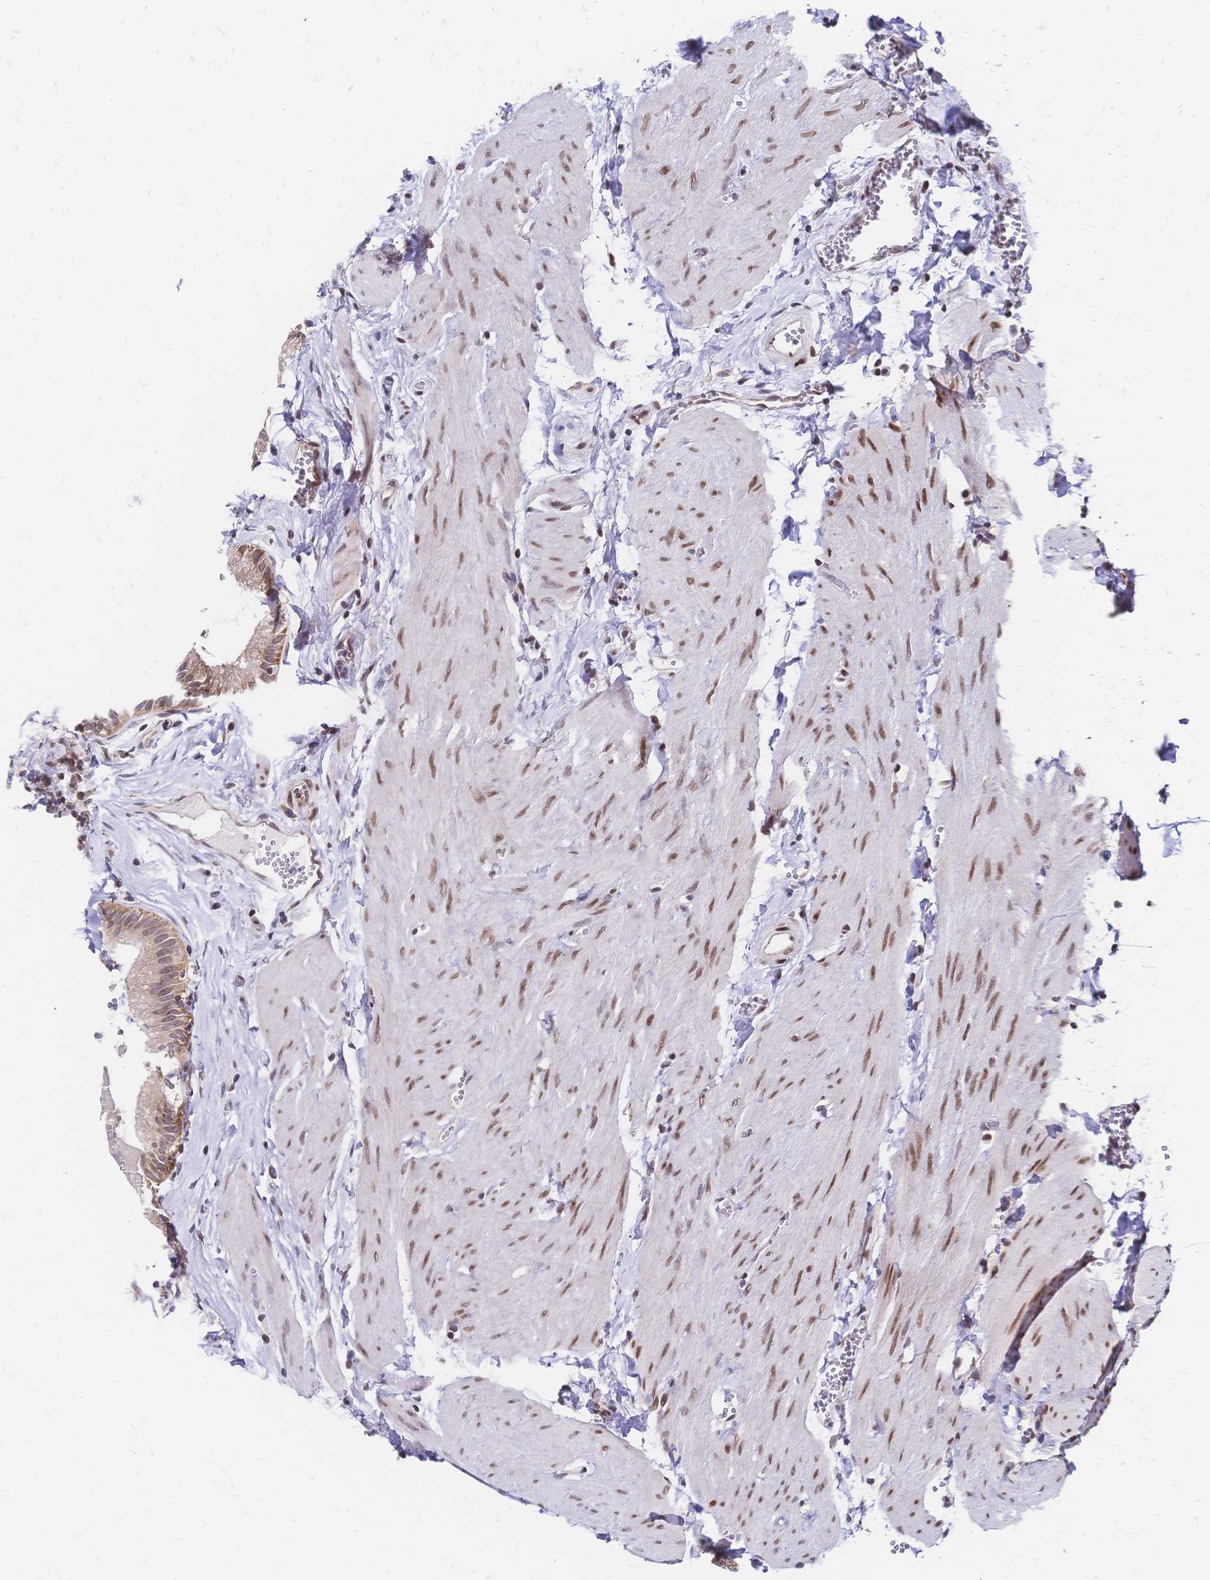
{"staining": {"intensity": "weak", "quantity": "25%-75%", "location": "cytoplasmic/membranous,nuclear"}, "tissue": "gallbladder", "cell_type": "Glandular cells", "image_type": "normal", "snomed": [{"axis": "morphology", "description": "Normal tissue, NOS"}, {"axis": "topography", "description": "Gallbladder"}, {"axis": "topography", "description": "Peripheral nerve tissue"}], "caption": "Gallbladder stained with immunohistochemistry (IHC) exhibits weak cytoplasmic/membranous,nuclear positivity in approximately 25%-75% of glandular cells.", "gene": "CBX7", "patient": {"sex": "male", "age": 17}}